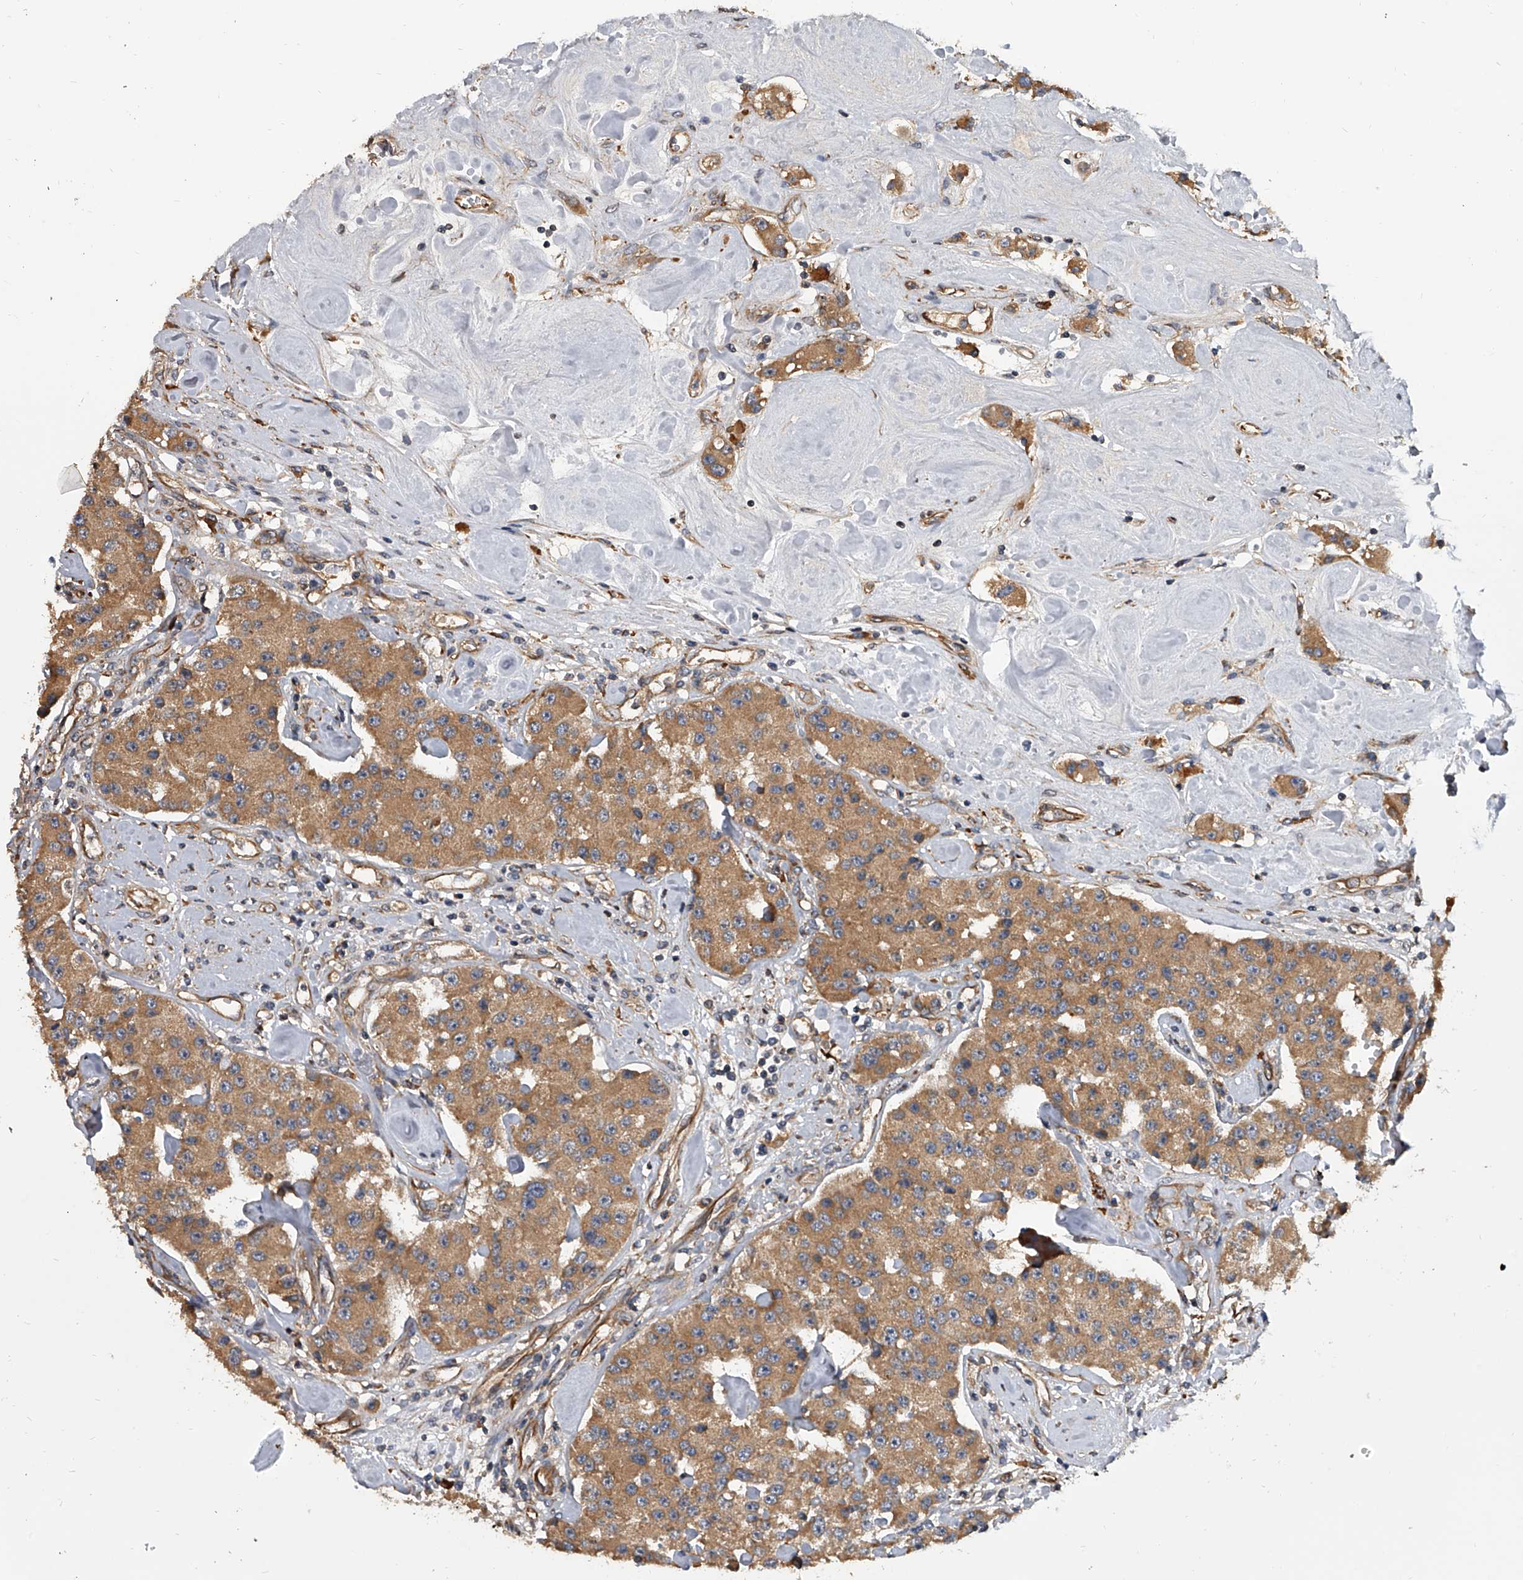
{"staining": {"intensity": "moderate", "quantity": ">75%", "location": "cytoplasmic/membranous"}, "tissue": "carcinoid", "cell_type": "Tumor cells", "image_type": "cancer", "snomed": [{"axis": "morphology", "description": "Carcinoid, malignant, NOS"}, {"axis": "topography", "description": "Pancreas"}], "caption": "Human carcinoid (malignant) stained with a protein marker shows moderate staining in tumor cells.", "gene": "EXOC4", "patient": {"sex": "male", "age": 41}}